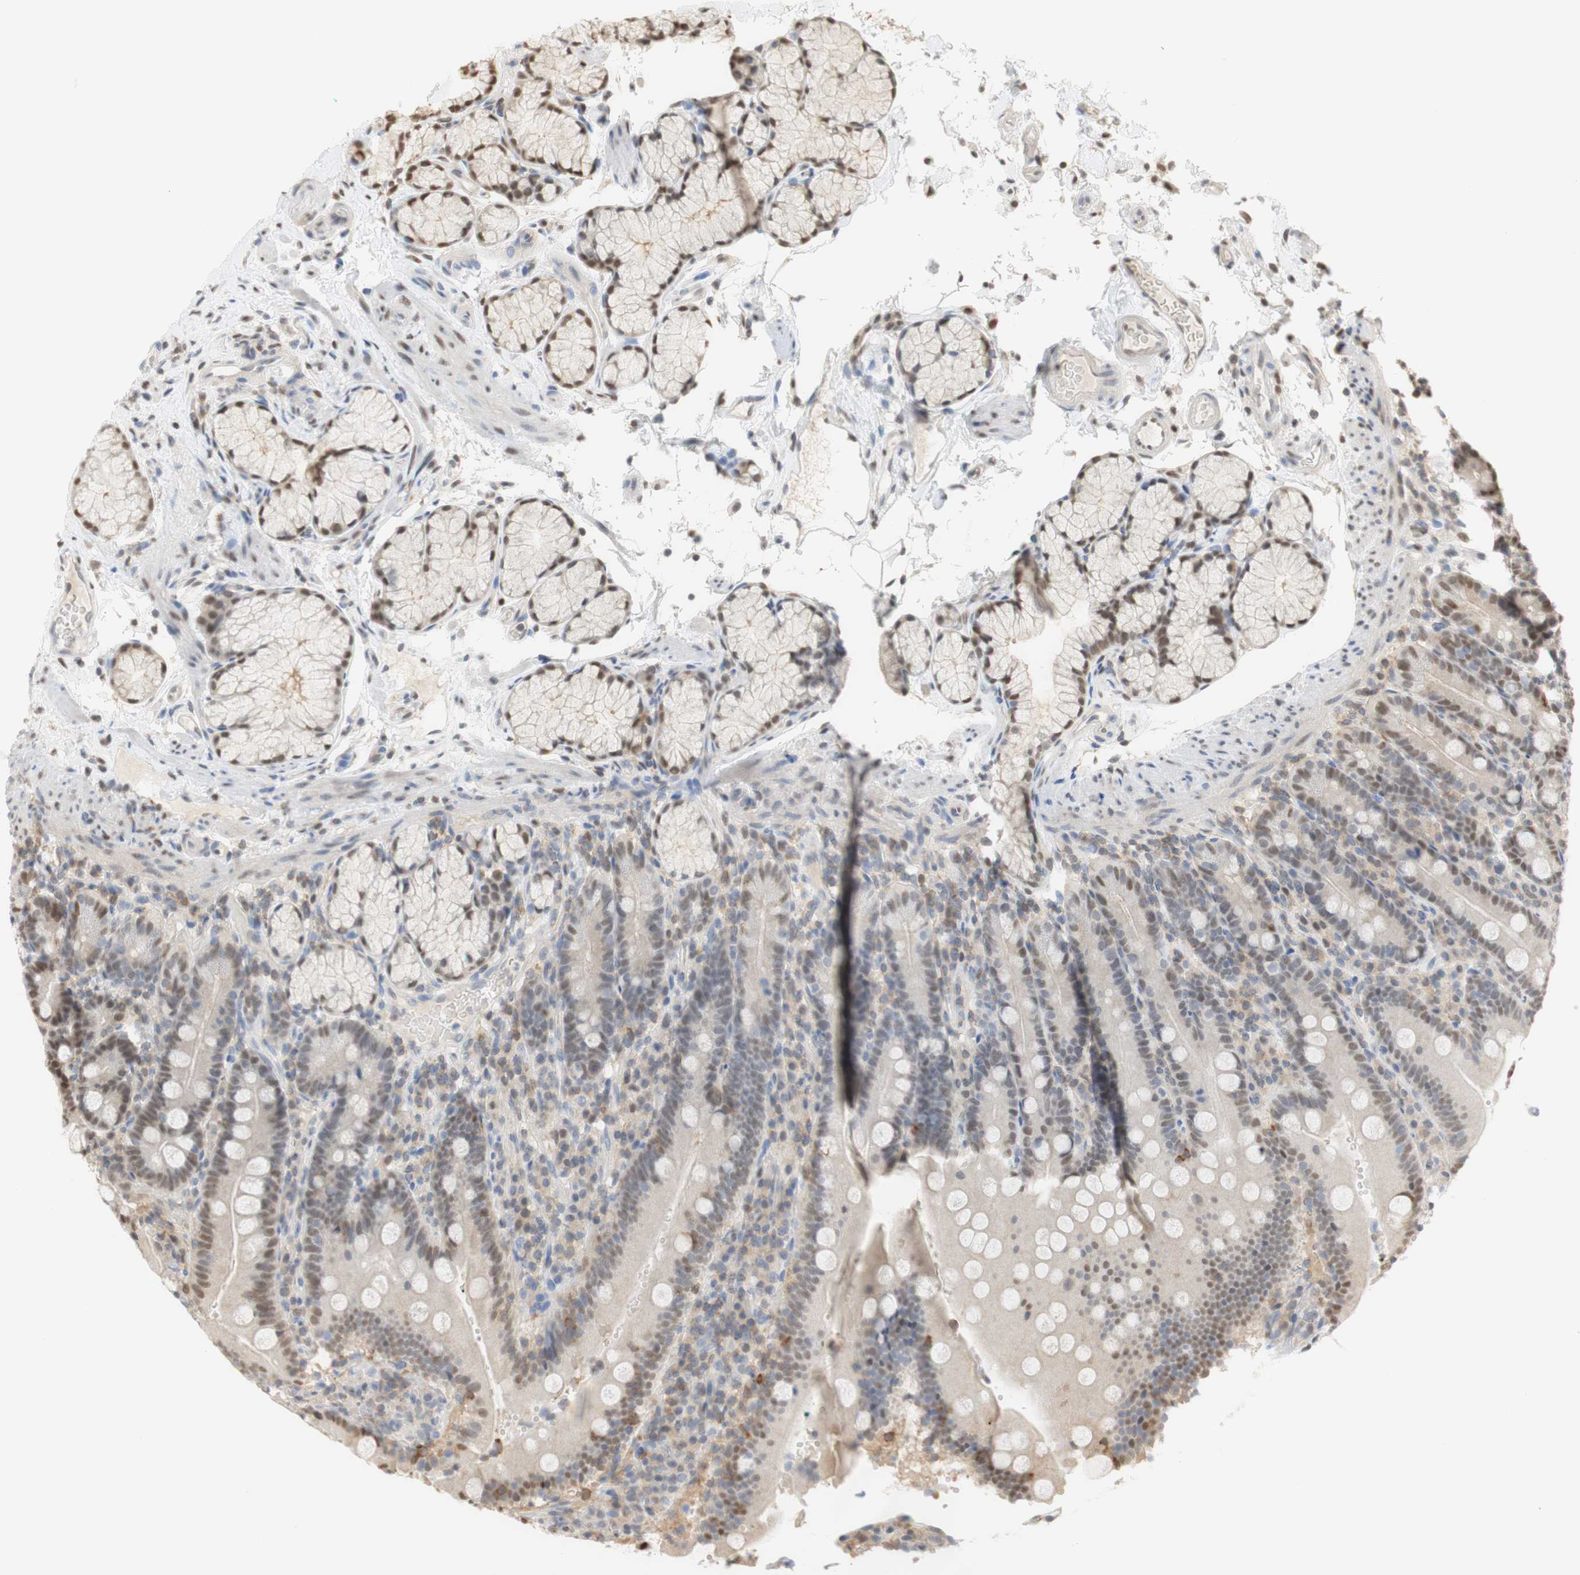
{"staining": {"intensity": "moderate", "quantity": "<25%", "location": "nuclear"}, "tissue": "duodenum", "cell_type": "Glandular cells", "image_type": "normal", "snomed": [{"axis": "morphology", "description": "Normal tissue, NOS"}, {"axis": "topography", "description": "Small intestine, NOS"}], "caption": "Moderate nuclear expression for a protein is appreciated in approximately <25% of glandular cells of unremarkable duodenum using immunohistochemistry (IHC).", "gene": "NAP1L4", "patient": {"sex": "female", "age": 71}}